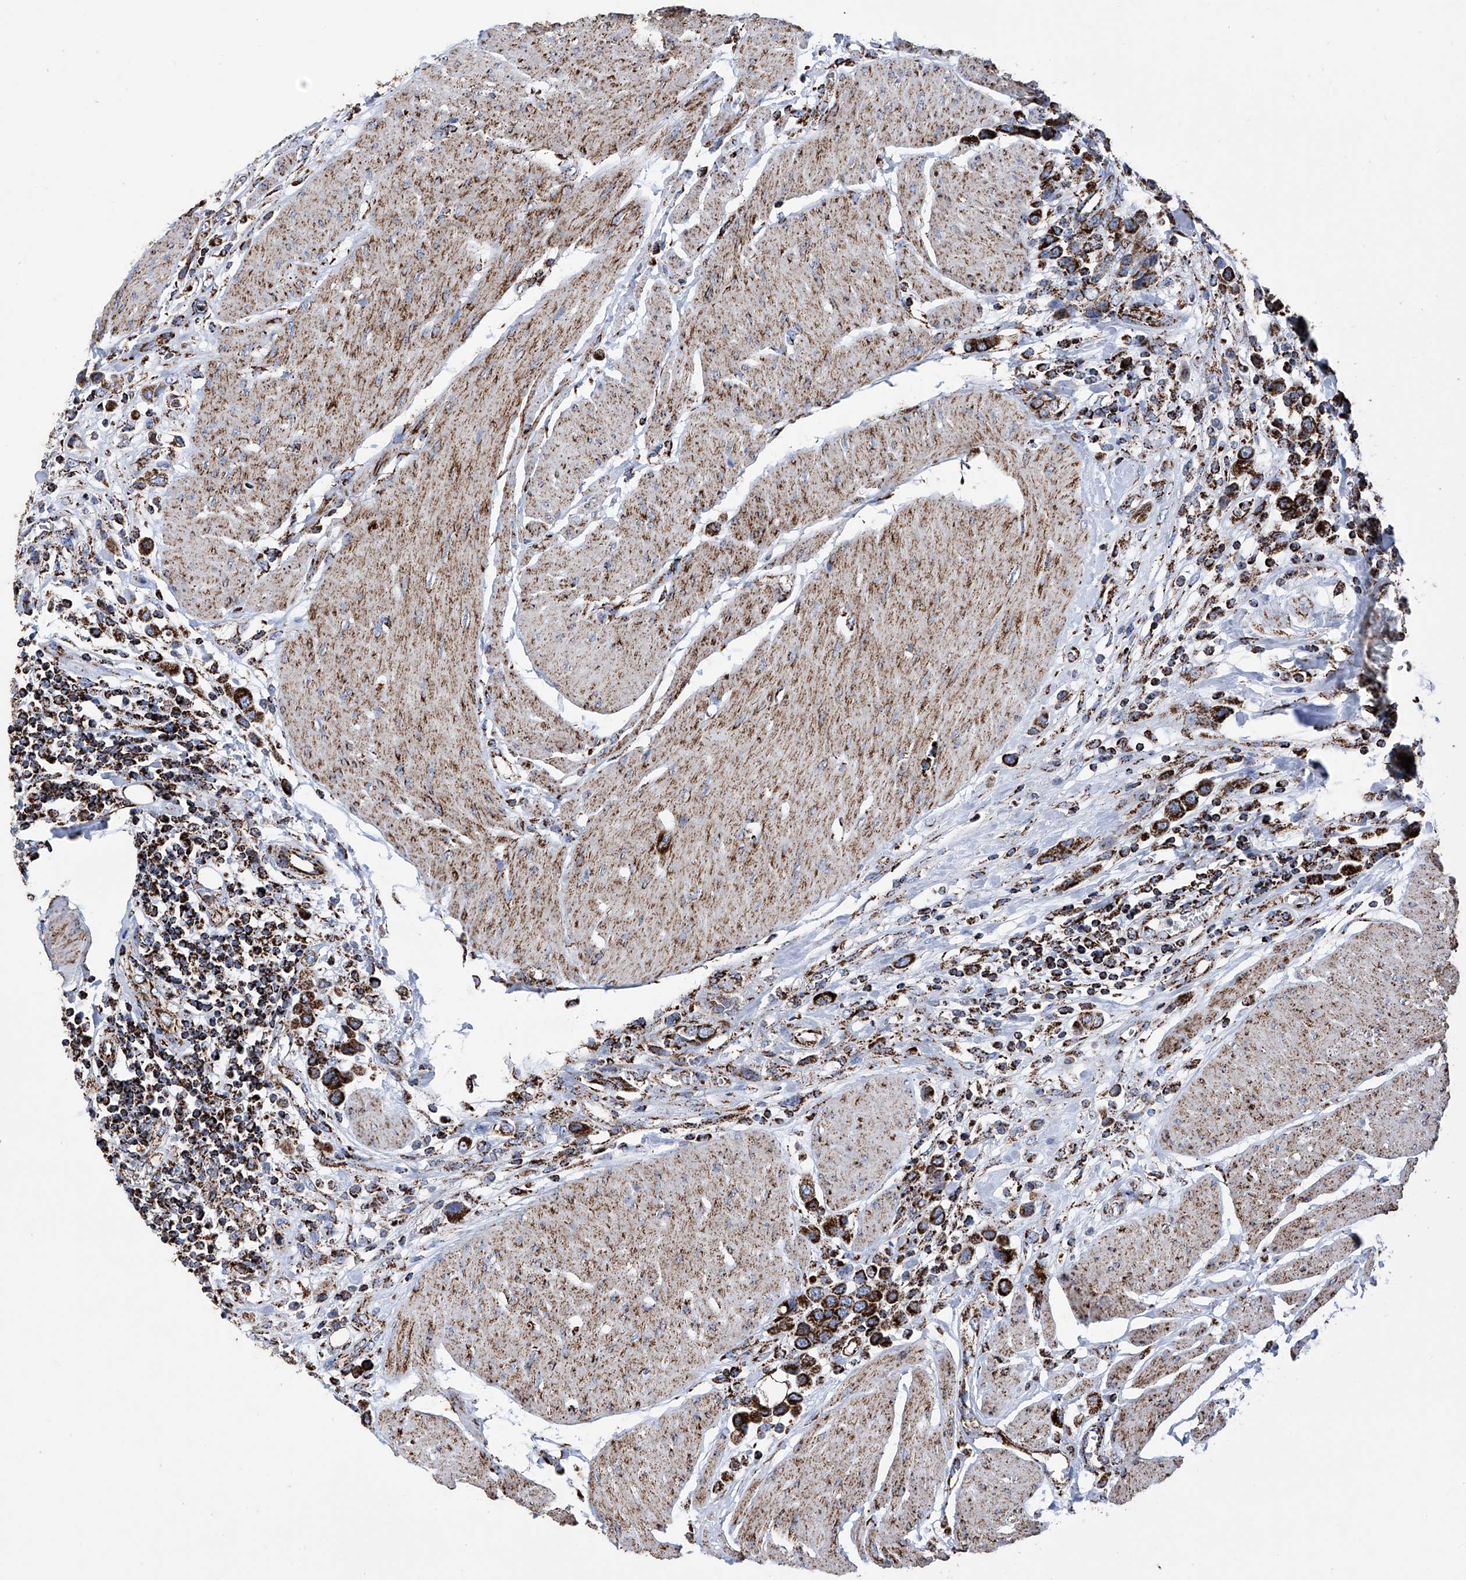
{"staining": {"intensity": "strong", "quantity": ">75%", "location": "cytoplasmic/membranous"}, "tissue": "urothelial cancer", "cell_type": "Tumor cells", "image_type": "cancer", "snomed": [{"axis": "morphology", "description": "Urothelial carcinoma, High grade"}, {"axis": "topography", "description": "Urinary bladder"}], "caption": "Immunohistochemical staining of human urothelial cancer shows high levels of strong cytoplasmic/membranous positivity in approximately >75% of tumor cells. (brown staining indicates protein expression, while blue staining denotes nuclei).", "gene": "ATP5PF", "patient": {"sex": "male", "age": 50}}